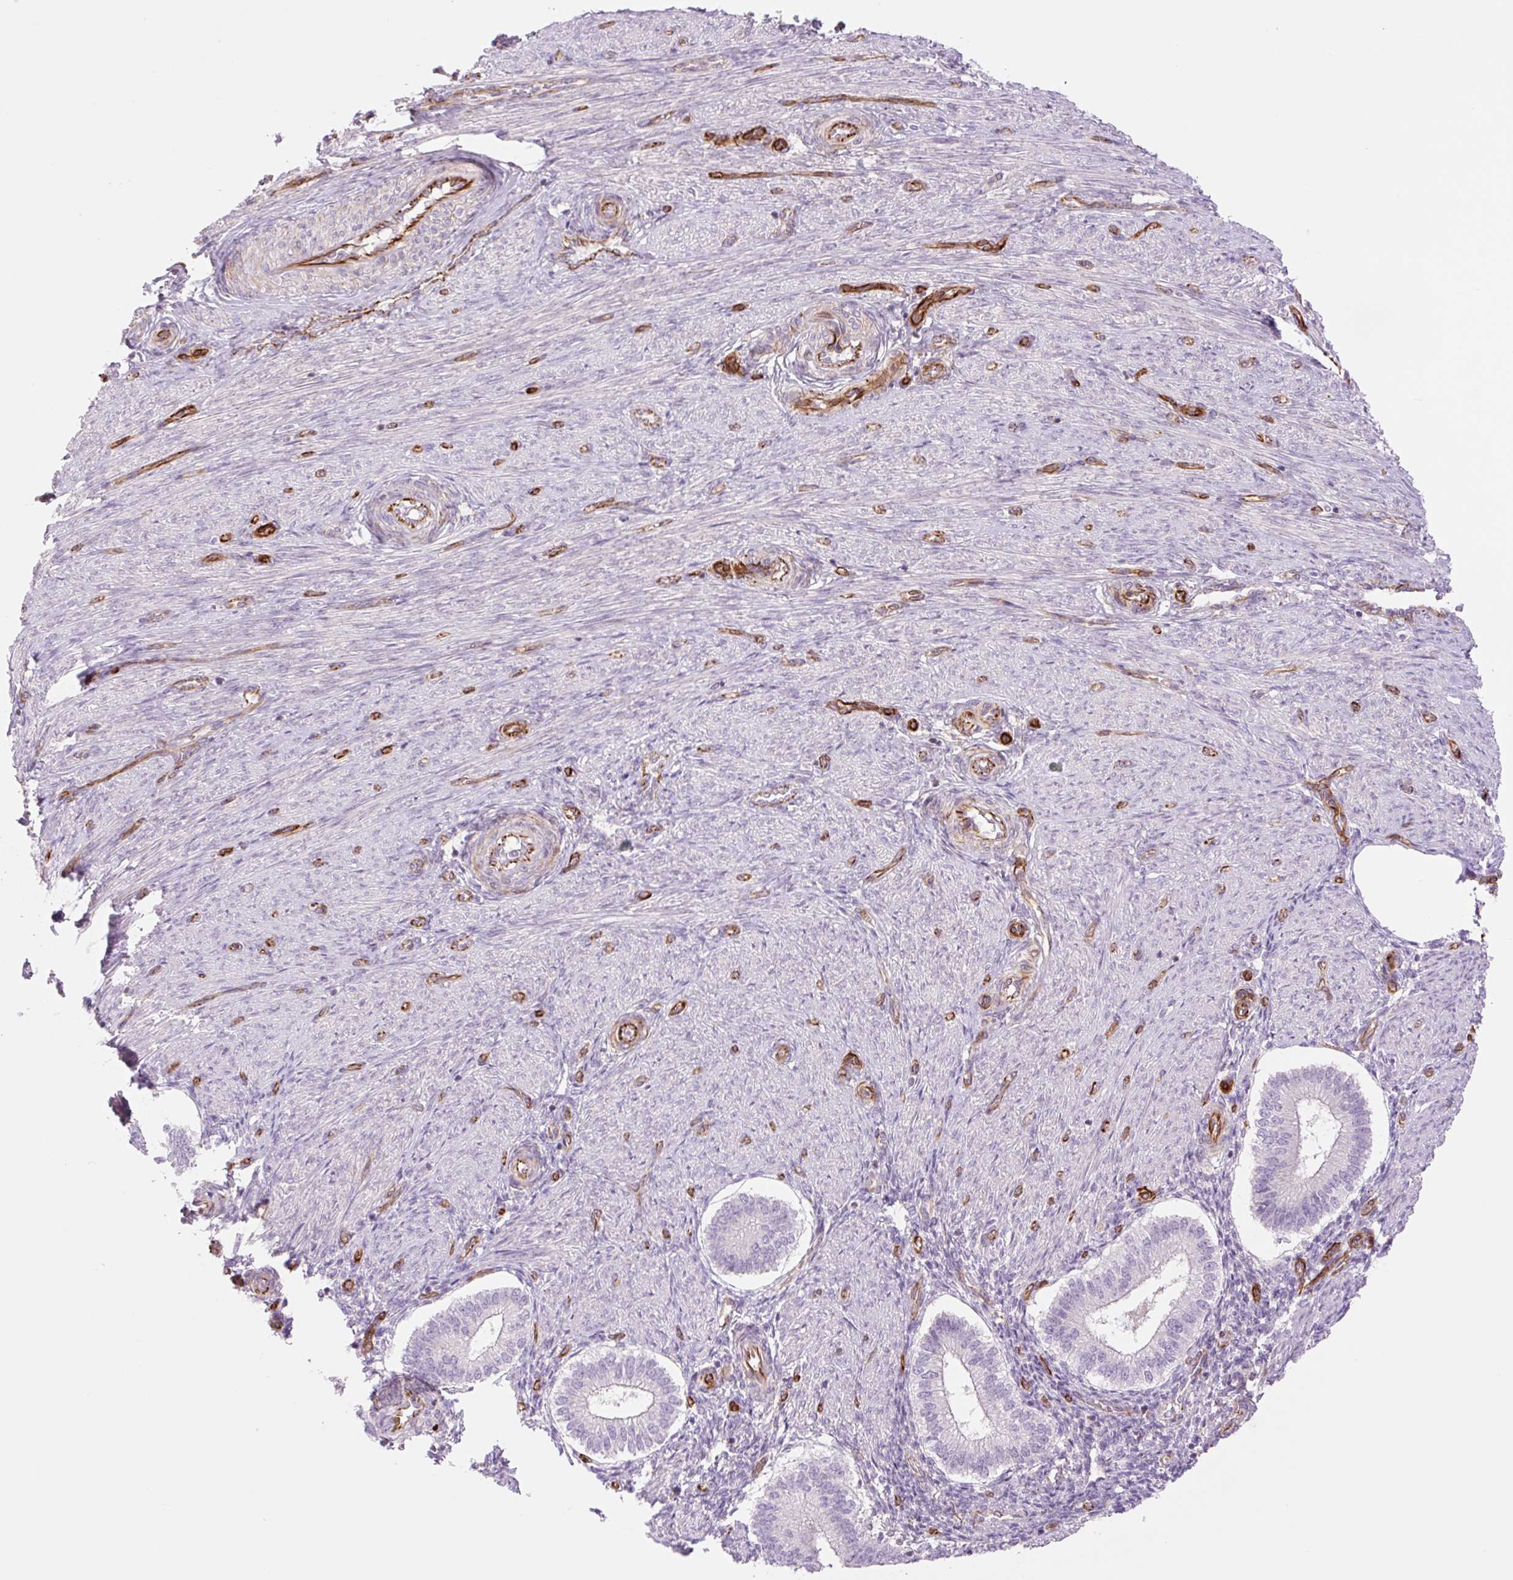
{"staining": {"intensity": "negative", "quantity": "none", "location": "none"}, "tissue": "endometrium", "cell_type": "Cells in endometrial stroma", "image_type": "normal", "snomed": [{"axis": "morphology", "description": "Normal tissue, NOS"}, {"axis": "topography", "description": "Endometrium"}], "caption": "Immunohistochemical staining of unremarkable human endometrium shows no significant staining in cells in endometrial stroma.", "gene": "ZFYVE21", "patient": {"sex": "female", "age": 25}}